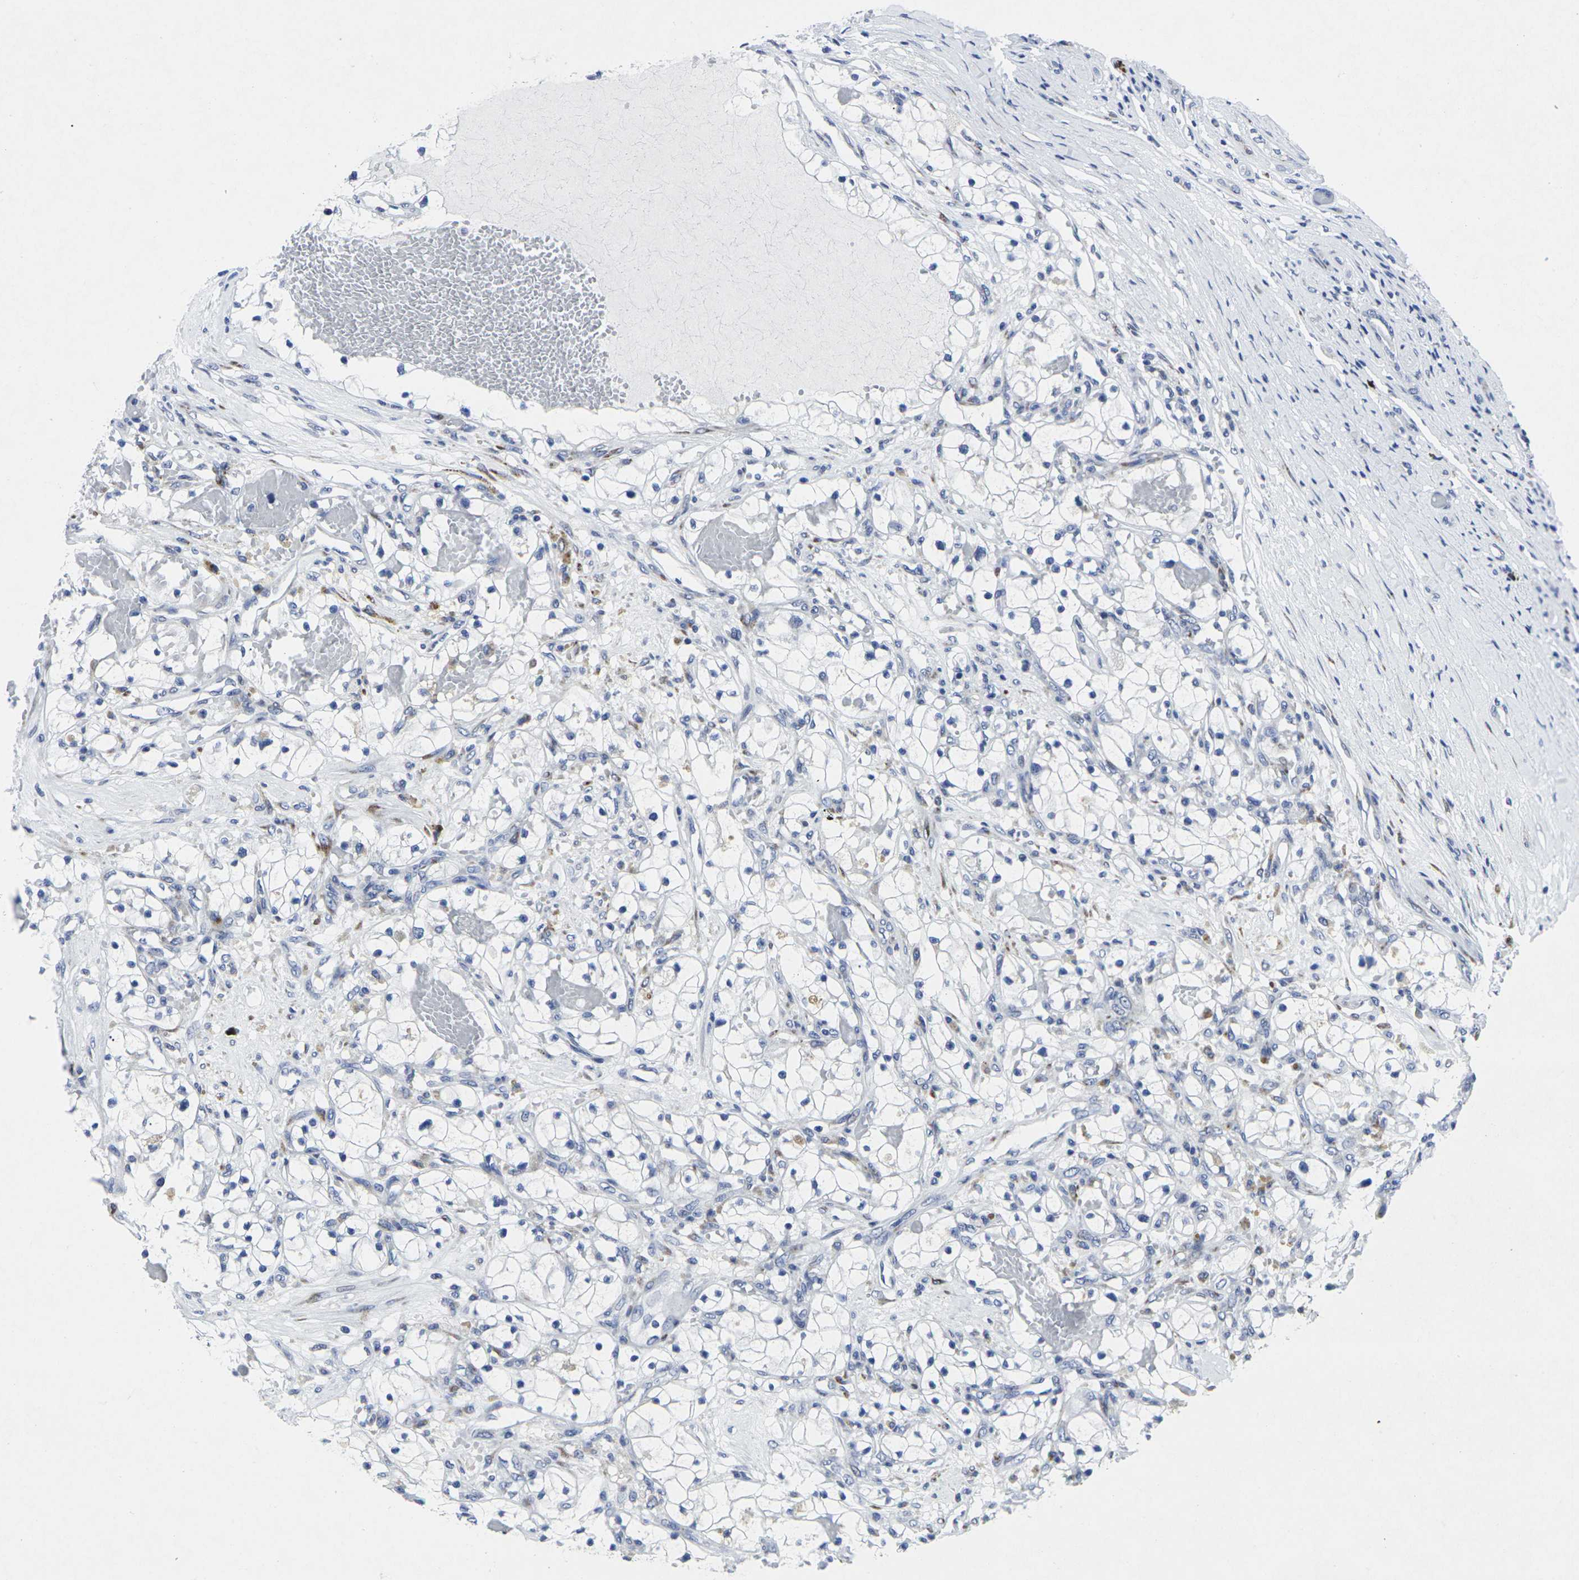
{"staining": {"intensity": "negative", "quantity": "none", "location": "none"}, "tissue": "renal cancer", "cell_type": "Tumor cells", "image_type": "cancer", "snomed": [{"axis": "morphology", "description": "Adenocarcinoma, NOS"}, {"axis": "topography", "description": "Kidney"}], "caption": "Renal adenocarcinoma stained for a protein using immunohistochemistry (IHC) displays no staining tumor cells.", "gene": "RPN1", "patient": {"sex": "male", "age": 68}}